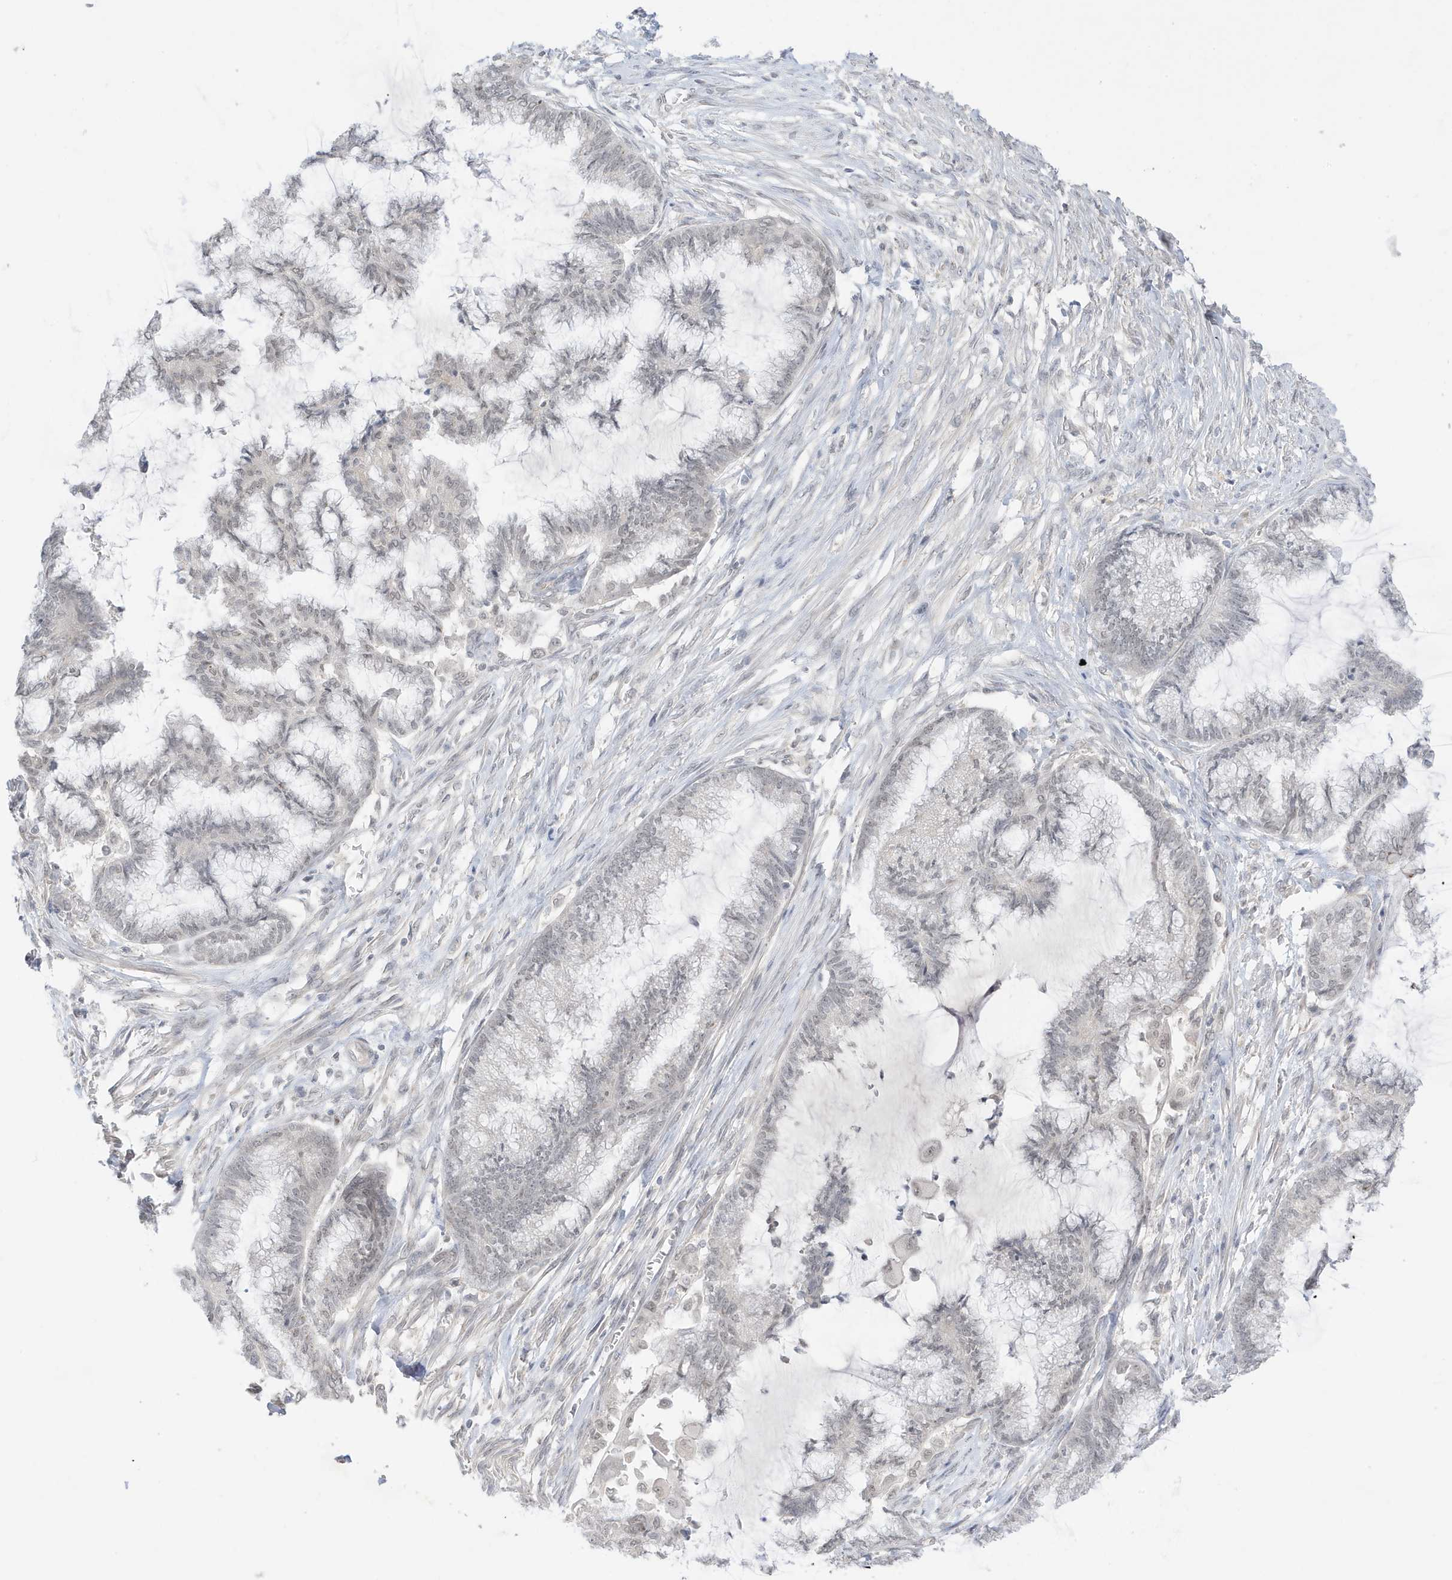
{"staining": {"intensity": "negative", "quantity": "none", "location": "none"}, "tissue": "endometrial cancer", "cell_type": "Tumor cells", "image_type": "cancer", "snomed": [{"axis": "morphology", "description": "Adenocarcinoma, NOS"}, {"axis": "topography", "description": "Endometrium"}], "caption": "Photomicrograph shows no protein staining in tumor cells of adenocarcinoma (endometrial) tissue. The staining was performed using DAB (3,3'-diaminobenzidine) to visualize the protein expression in brown, while the nuclei were stained in blue with hematoxylin (Magnification: 20x).", "gene": "MSL3", "patient": {"sex": "female", "age": 86}}